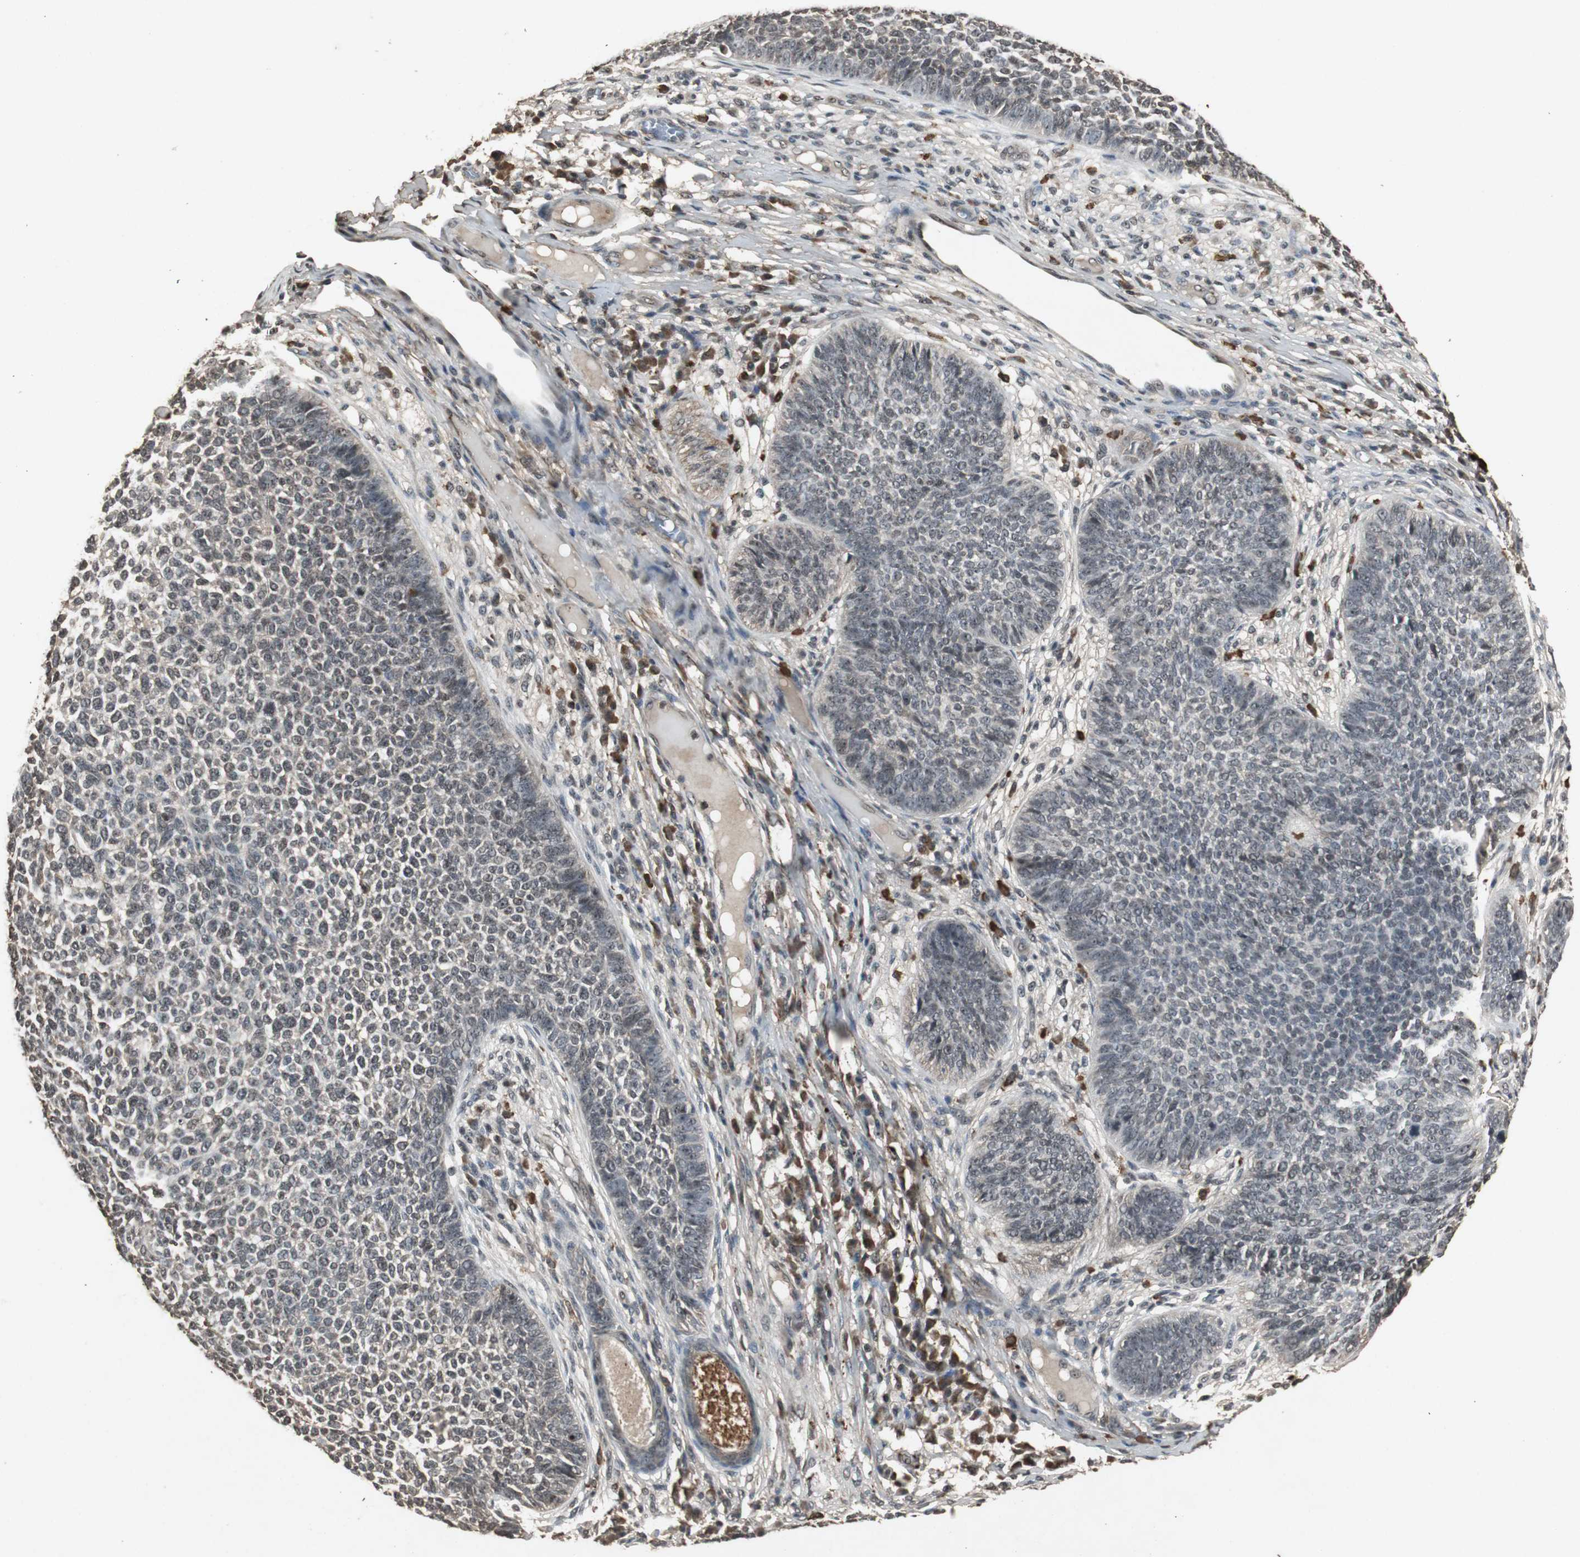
{"staining": {"intensity": "moderate", "quantity": ">75%", "location": "cytoplasmic/membranous,nuclear"}, "tissue": "skin cancer", "cell_type": "Tumor cells", "image_type": "cancer", "snomed": [{"axis": "morphology", "description": "Basal cell carcinoma"}, {"axis": "topography", "description": "Skin"}], "caption": "High-power microscopy captured an IHC micrograph of skin cancer, revealing moderate cytoplasmic/membranous and nuclear staining in about >75% of tumor cells.", "gene": "EMX1", "patient": {"sex": "female", "age": 84}}